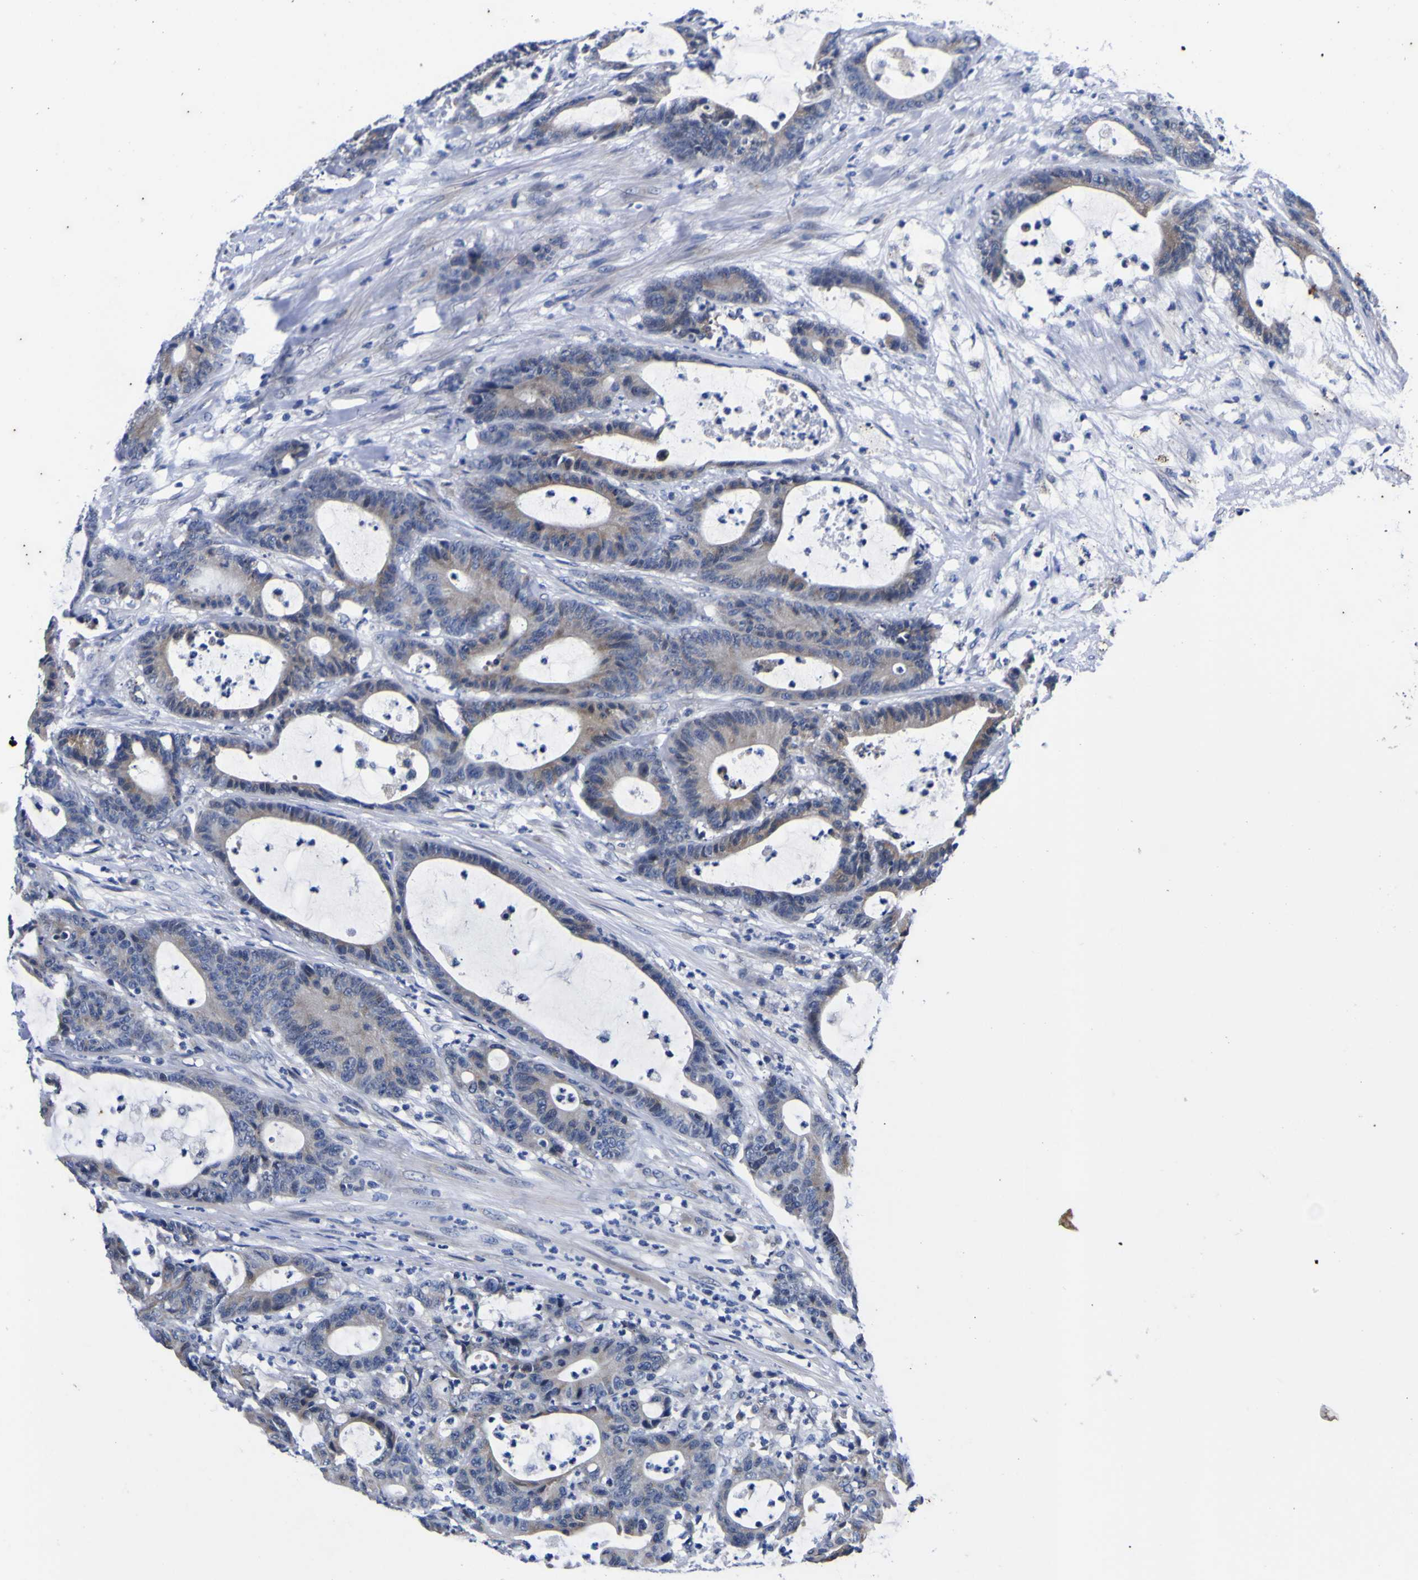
{"staining": {"intensity": "weak", "quantity": "<25%", "location": "cytoplasmic/membranous"}, "tissue": "colorectal cancer", "cell_type": "Tumor cells", "image_type": "cancer", "snomed": [{"axis": "morphology", "description": "Adenocarcinoma, NOS"}, {"axis": "topography", "description": "Colon"}], "caption": "High magnification brightfield microscopy of colorectal cancer (adenocarcinoma) stained with DAB (brown) and counterstained with hematoxylin (blue): tumor cells show no significant expression.", "gene": "IGFLR1", "patient": {"sex": "female", "age": 84}}